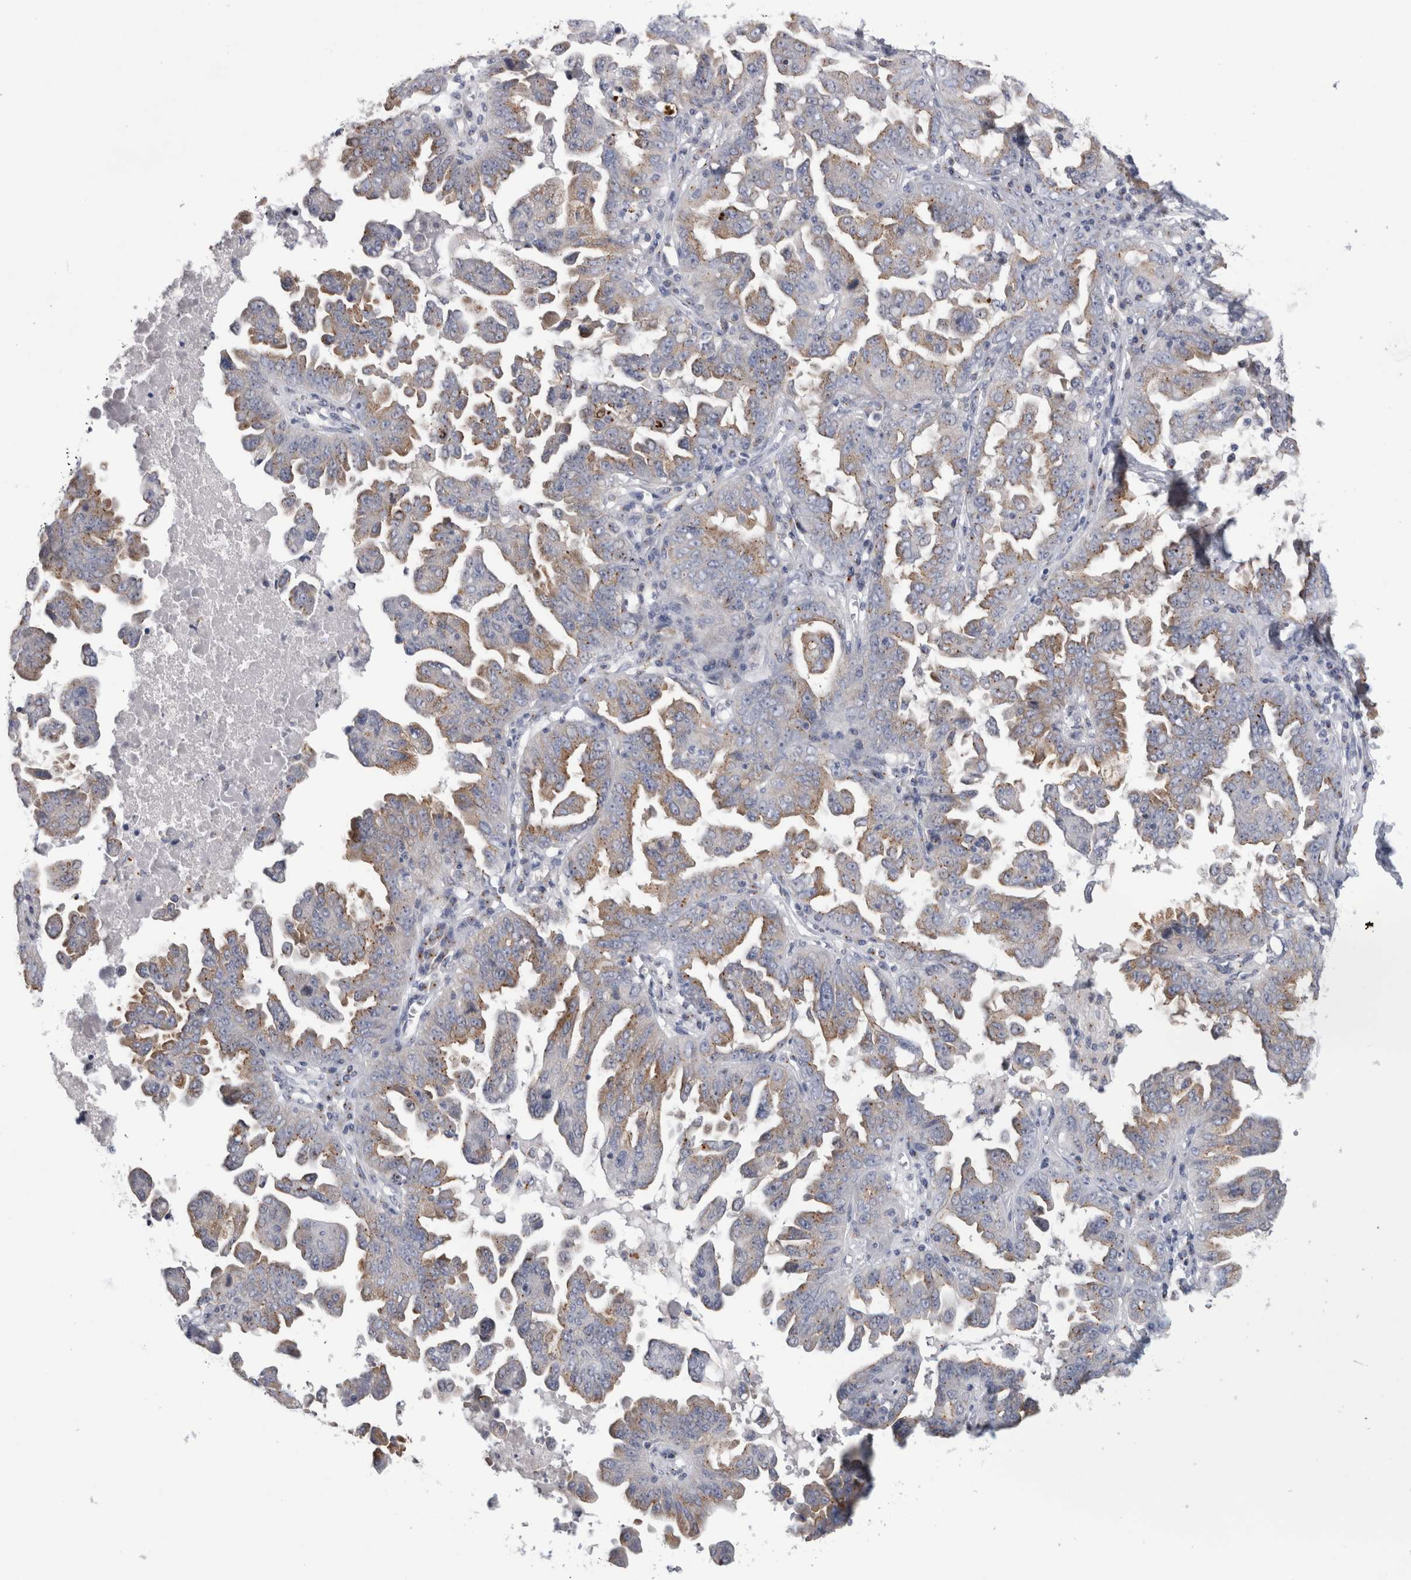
{"staining": {"intensity": "weak", "quantity": ">75%", "location": "cytoplasmic/membranous"}, "tissue": "ovarian cancer", "cell_type": "Tumor cells", "image_type": "cancer", "snomed": [{"axis": "morphology", "description": "Carcinoma, endometroid"}, {"axis": "topography", "description": "Ovary"}], "caption": "Ovarian cancer stained for a protein exhibits weak cytoplasmic/membranous positivity in tumor cells. The protein of interest is stained brown, and the nuclei are stained in blue (DAB IHC with brightfield microscopy, high magnification).", "gene": "AKAP9", "patient": {"sex": "female", "age": 62}}